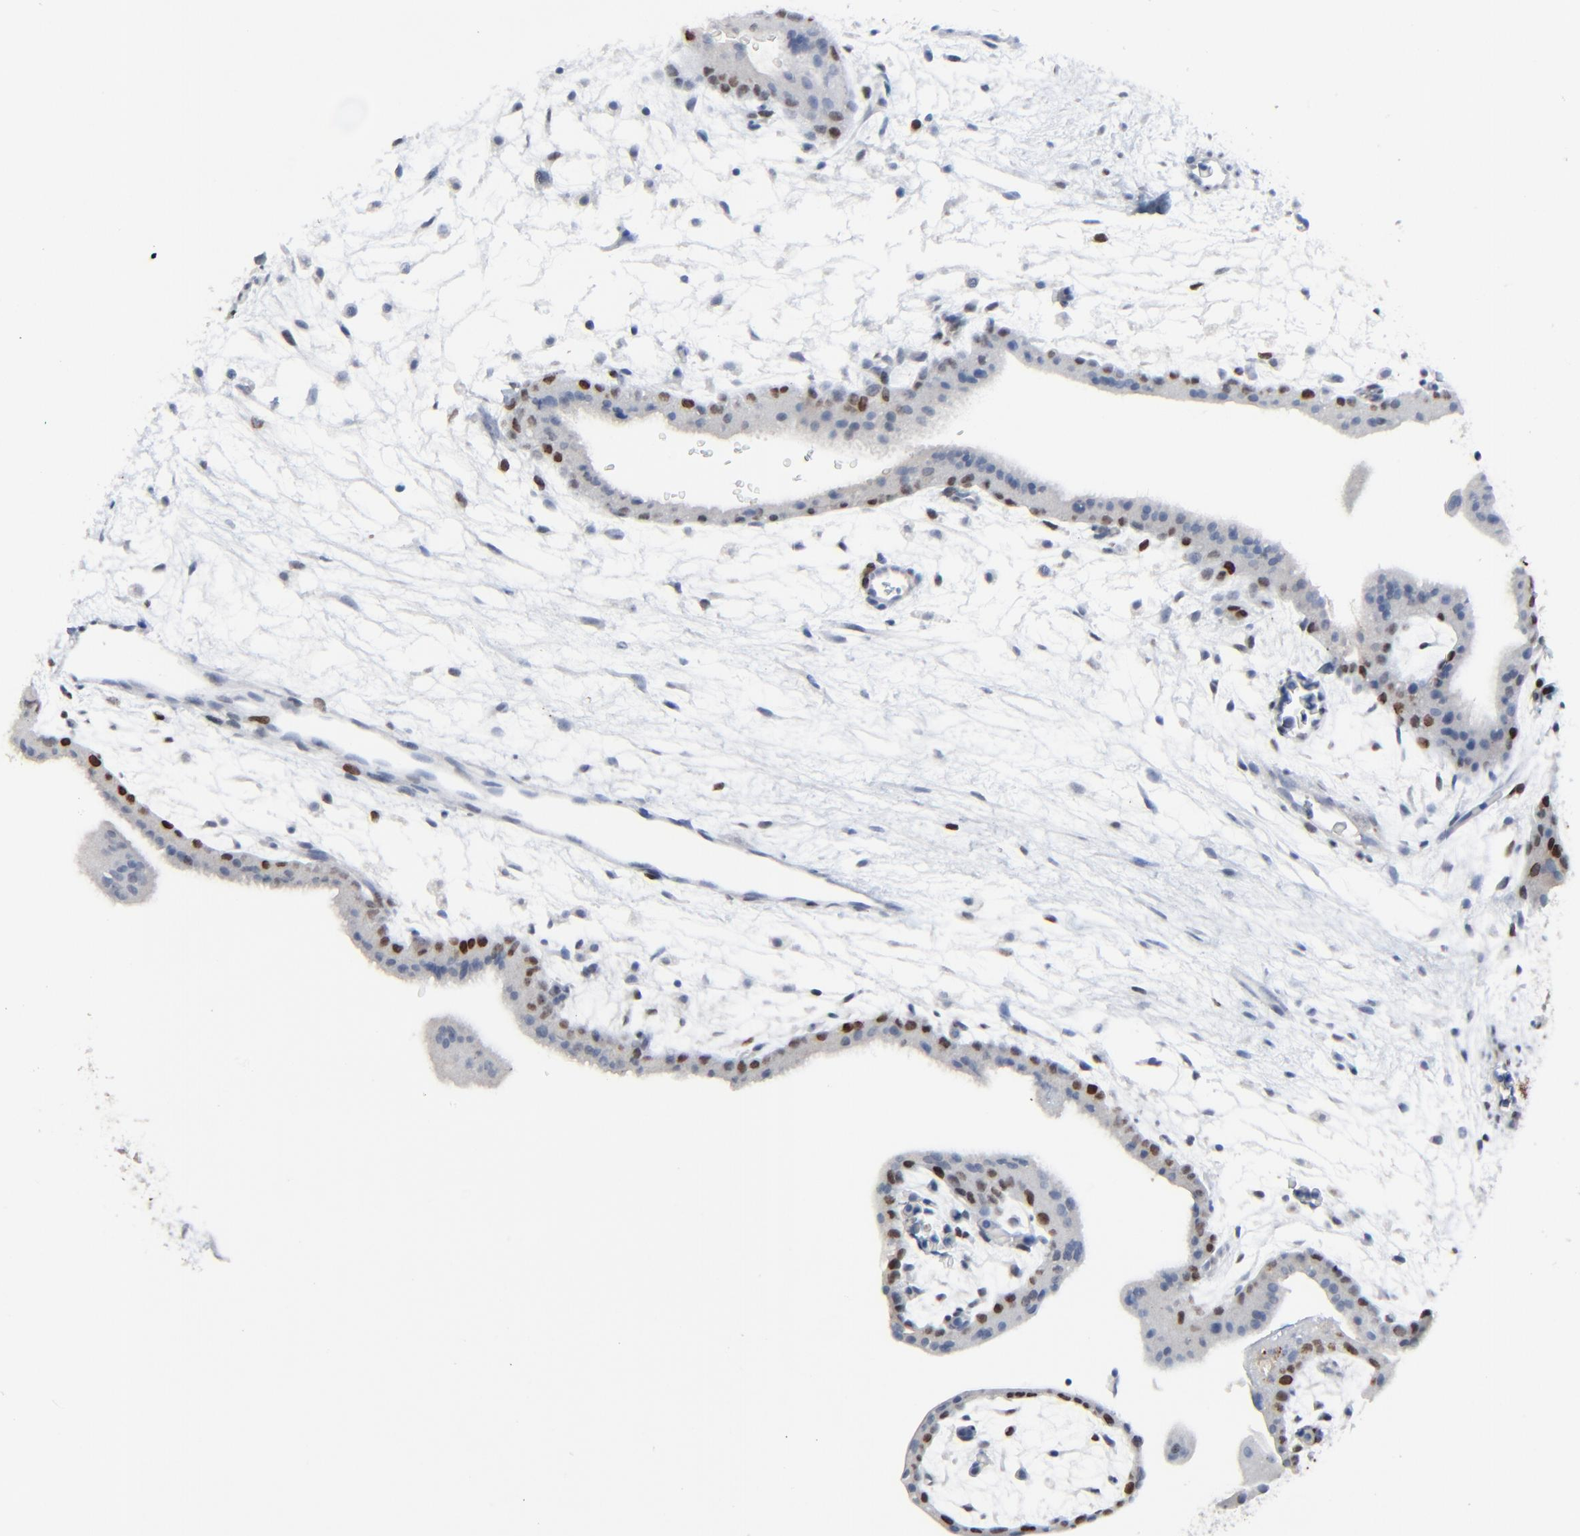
{"staining": {"intensity": "moderate", "quantity": "25%-75%", "location": "nuclear"}, "tissue": "placenta", "cell_type": "Trophoblastic cells", "image_type": "normal", "snomed": [{"axis": "morphology", "description": "Normal tissue, NOS"}, {"axis": "topography", "description": "Placenta"}], "caption": "Protein expression analysis of normal placenta demonstrates moderate nuclear expression in approximately 25%-75% of trophoblastic cells.", "gene": "BIRC3", "patient": {"sex": "female", "age": 35}}